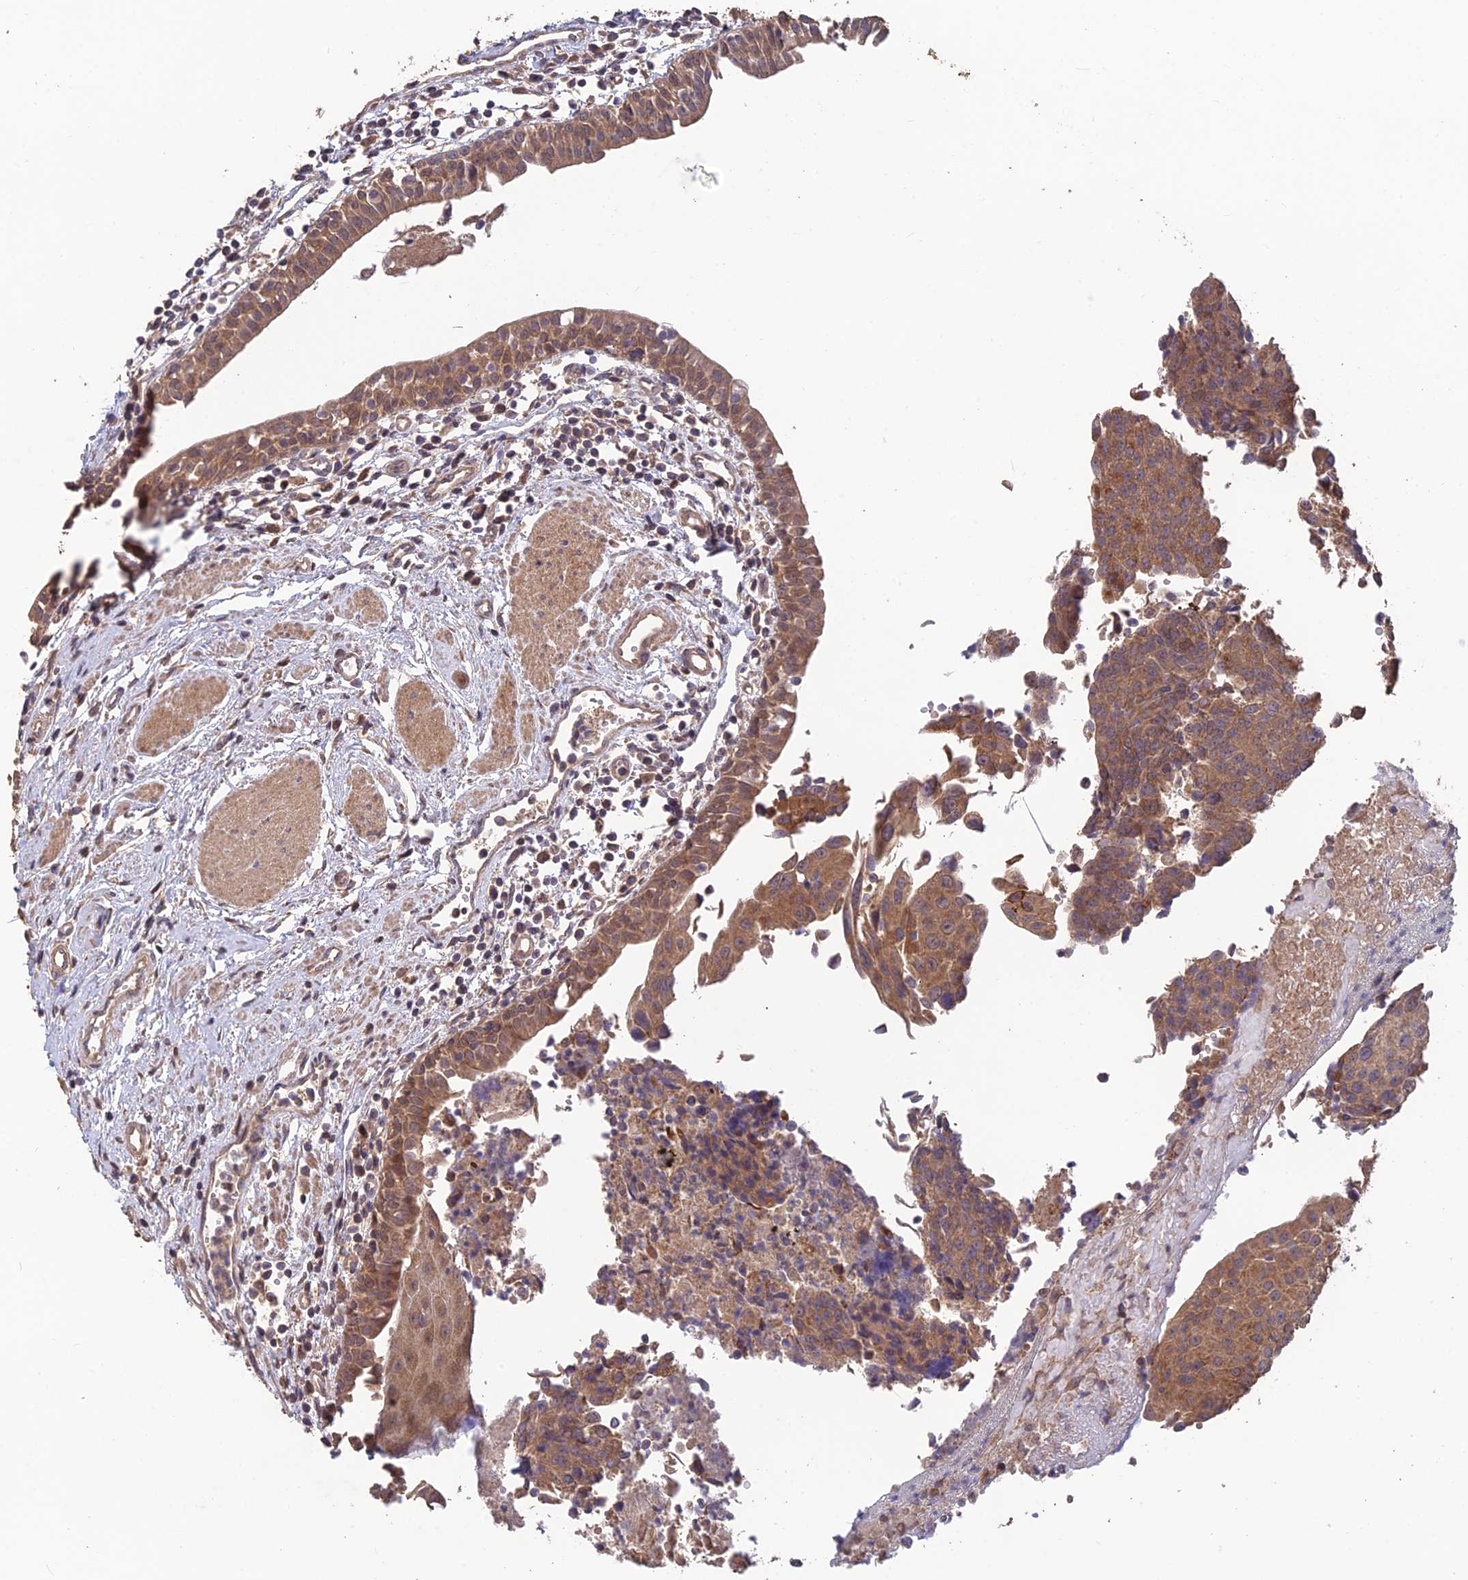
{"staining": {"intensity": "moderate", "quantity": ">75%", "location": "cytoplasmic/membranous"}, "tissue": "urothelial cancer", "cell_type": "Tumor cells", "image_type": "cancer", "snomed": [{"axis": "morphology", "description": "Urothelial carcinoma, High grade"}, {"axis": "topography", "description": "Urinary bladder"}], "caption": "A high-resolution micrograph shows immunohistochemistry staining of urothelial cancer, which demonstrates moderate cytoplasmic/membranous positivity in about >75% of tumor cells.", "gene": "SHISA5", "patient": {"sex": "female", "age": 85}}